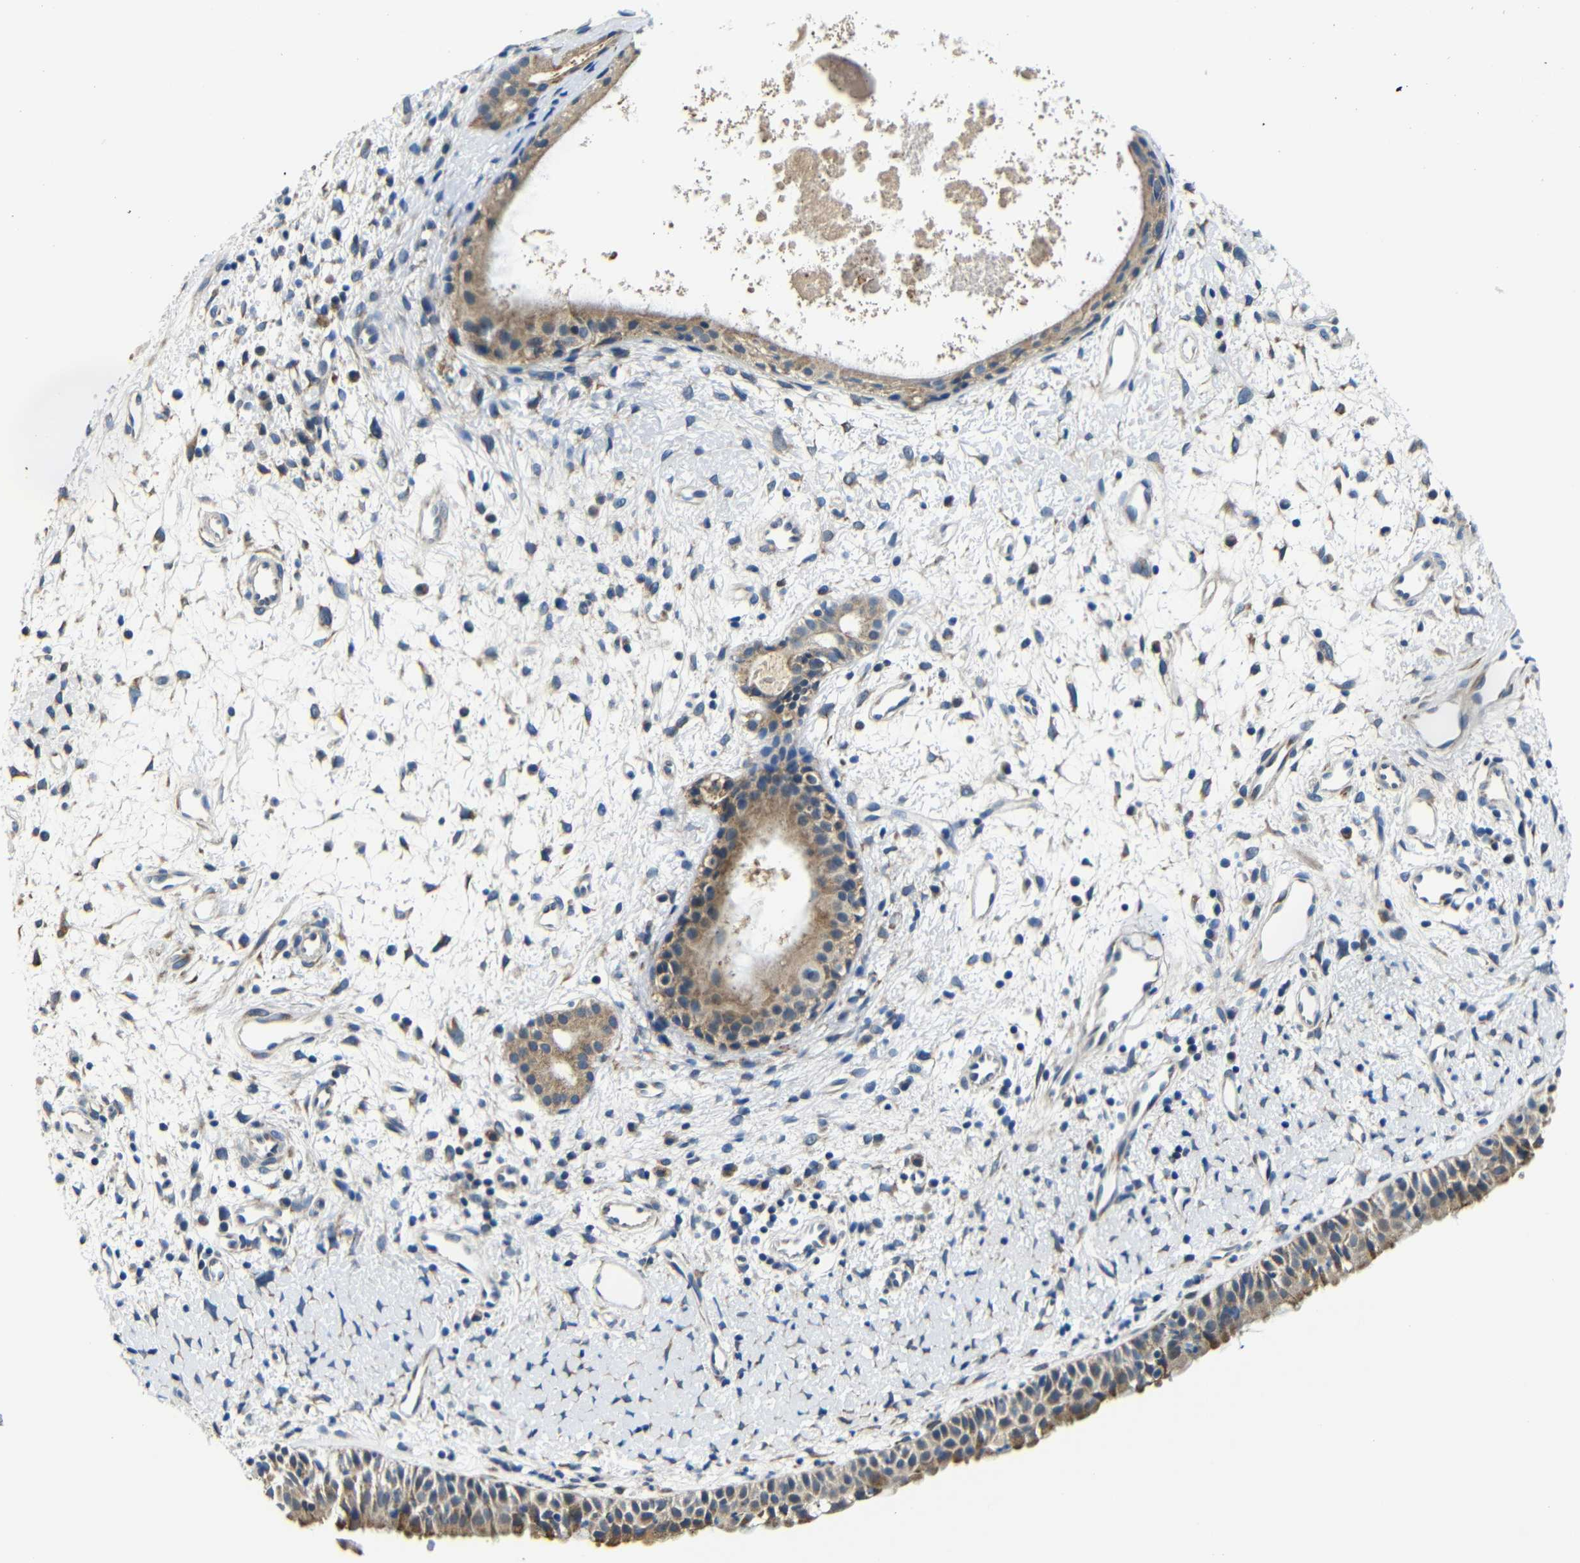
{"staining": {"intensity": "moderate", "quantity": "25%-75%", "location": "cytoplasmic/membranous"}, "tissue": "nasopharynx", "cell_type": "Respiratory epithelial cells", "image_type": "normal", "snomed": [{"axis": "morphology", "description": "Normal tissue, NOS"}, {"axis": "topography", "description": "Nasopharynx"}], "caption": "A high-resolution histopathology image shows IHC staining of benign nasopharynx, which displays moderate cytoplasmic/membranous expression in approximately 25%-75% of respiratory epithelial cells. (IHC, brightfield microscopy, high magnification).", "gene": "FKBP14", "patient": {"sex": "male", "age": 22}}